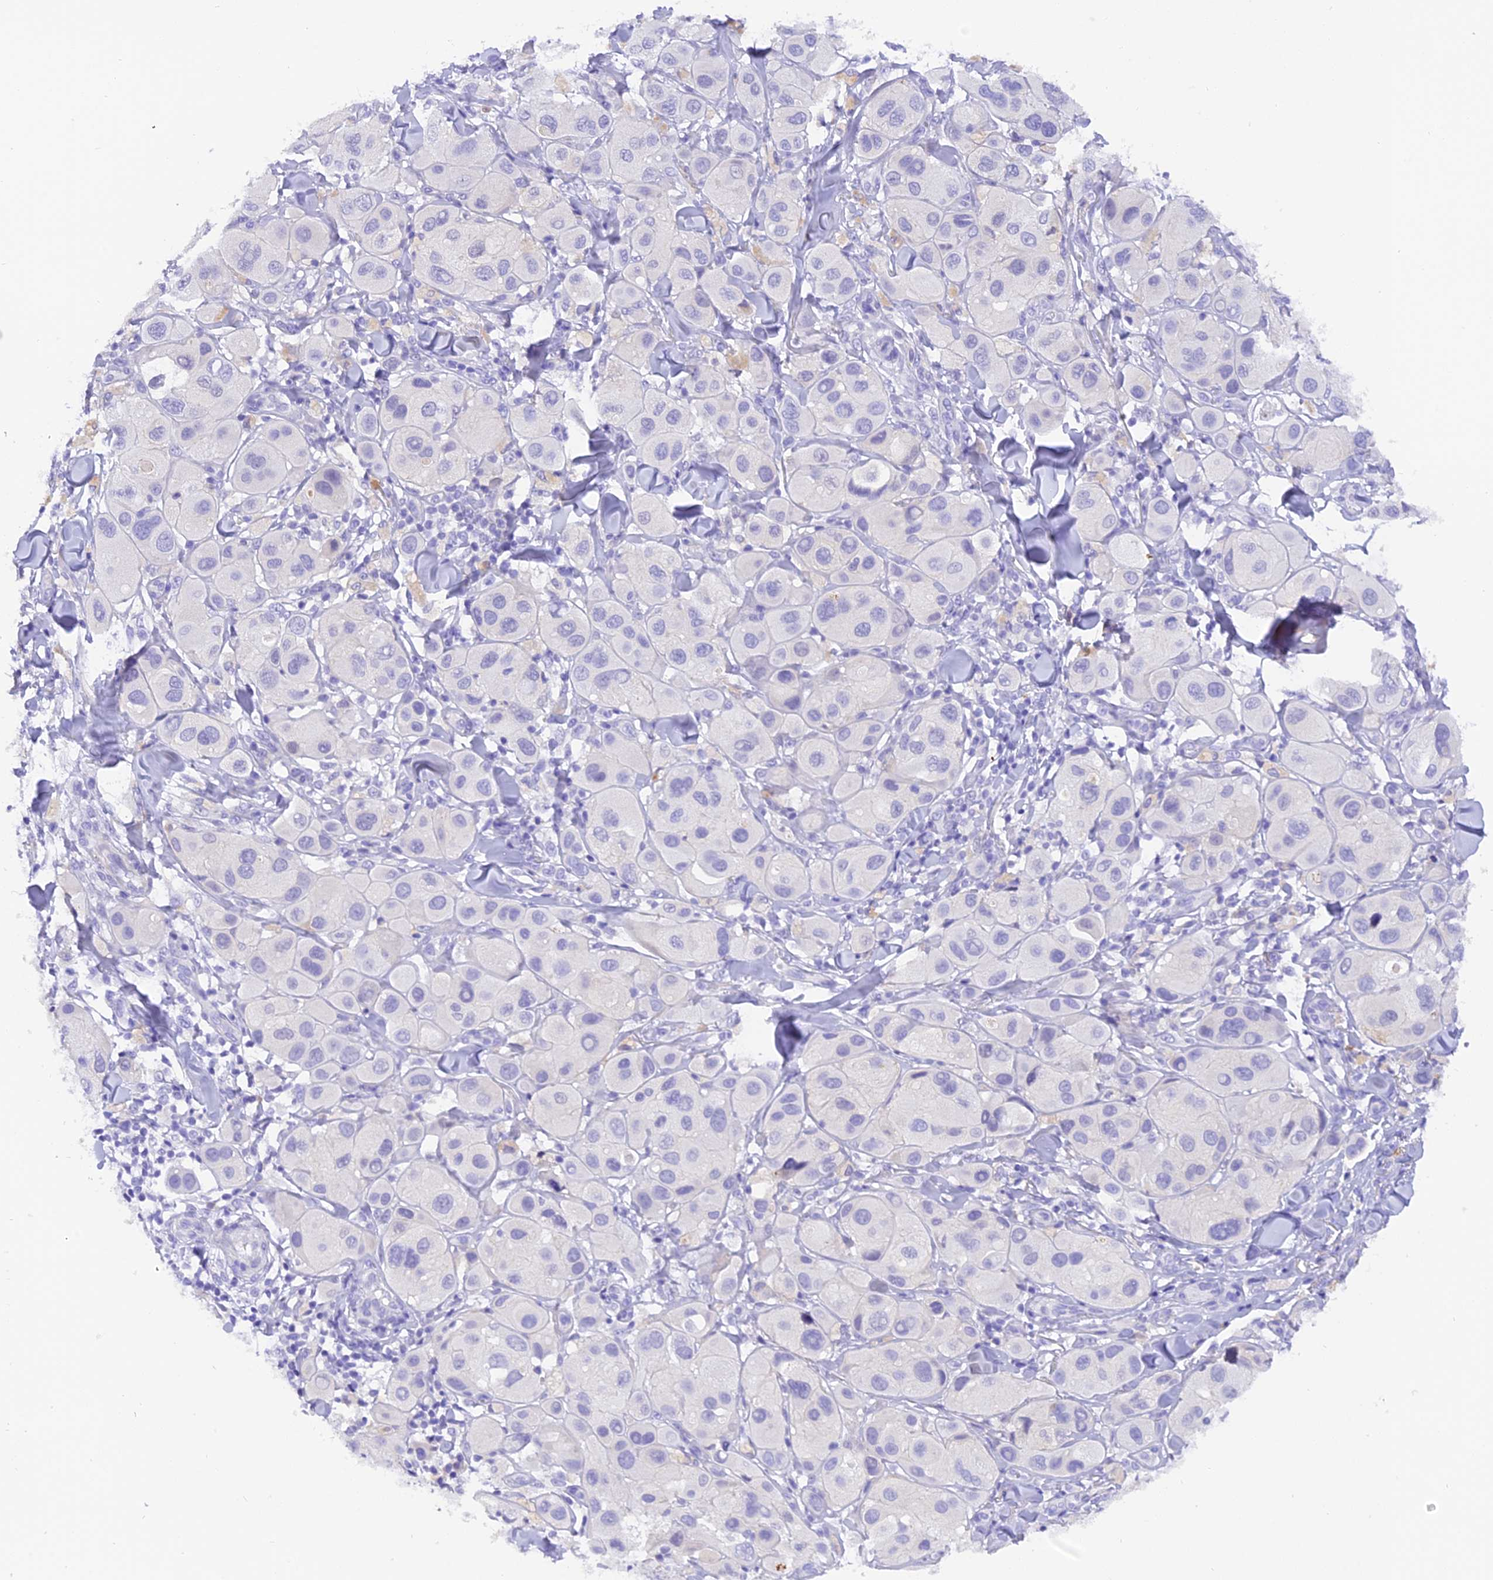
{"staining": {"intensity": "negative", "quantity": "none", "location": "none"}, "tissue": "melanoma", "cell_type": "Tumor cells", "image_type": "cancer", "snomed": [{"axis": "morphology", "description": "Malignant melanoma, Metastatic site"}, {"axis": "topography", "description": "Skin"}], "caption": "DAB immunohistochemical staining of melanoma shows no significant positivity in tumor cells. Brightfield microscopy of immunohistochemistry (IHC) stained with DAB (3,3'-diaminobenzidine) (brown) and hematoxylin (blue), captured at high magnification.", "gene": "COL6A5", "patient": {"sex": "male", "age": 41}}